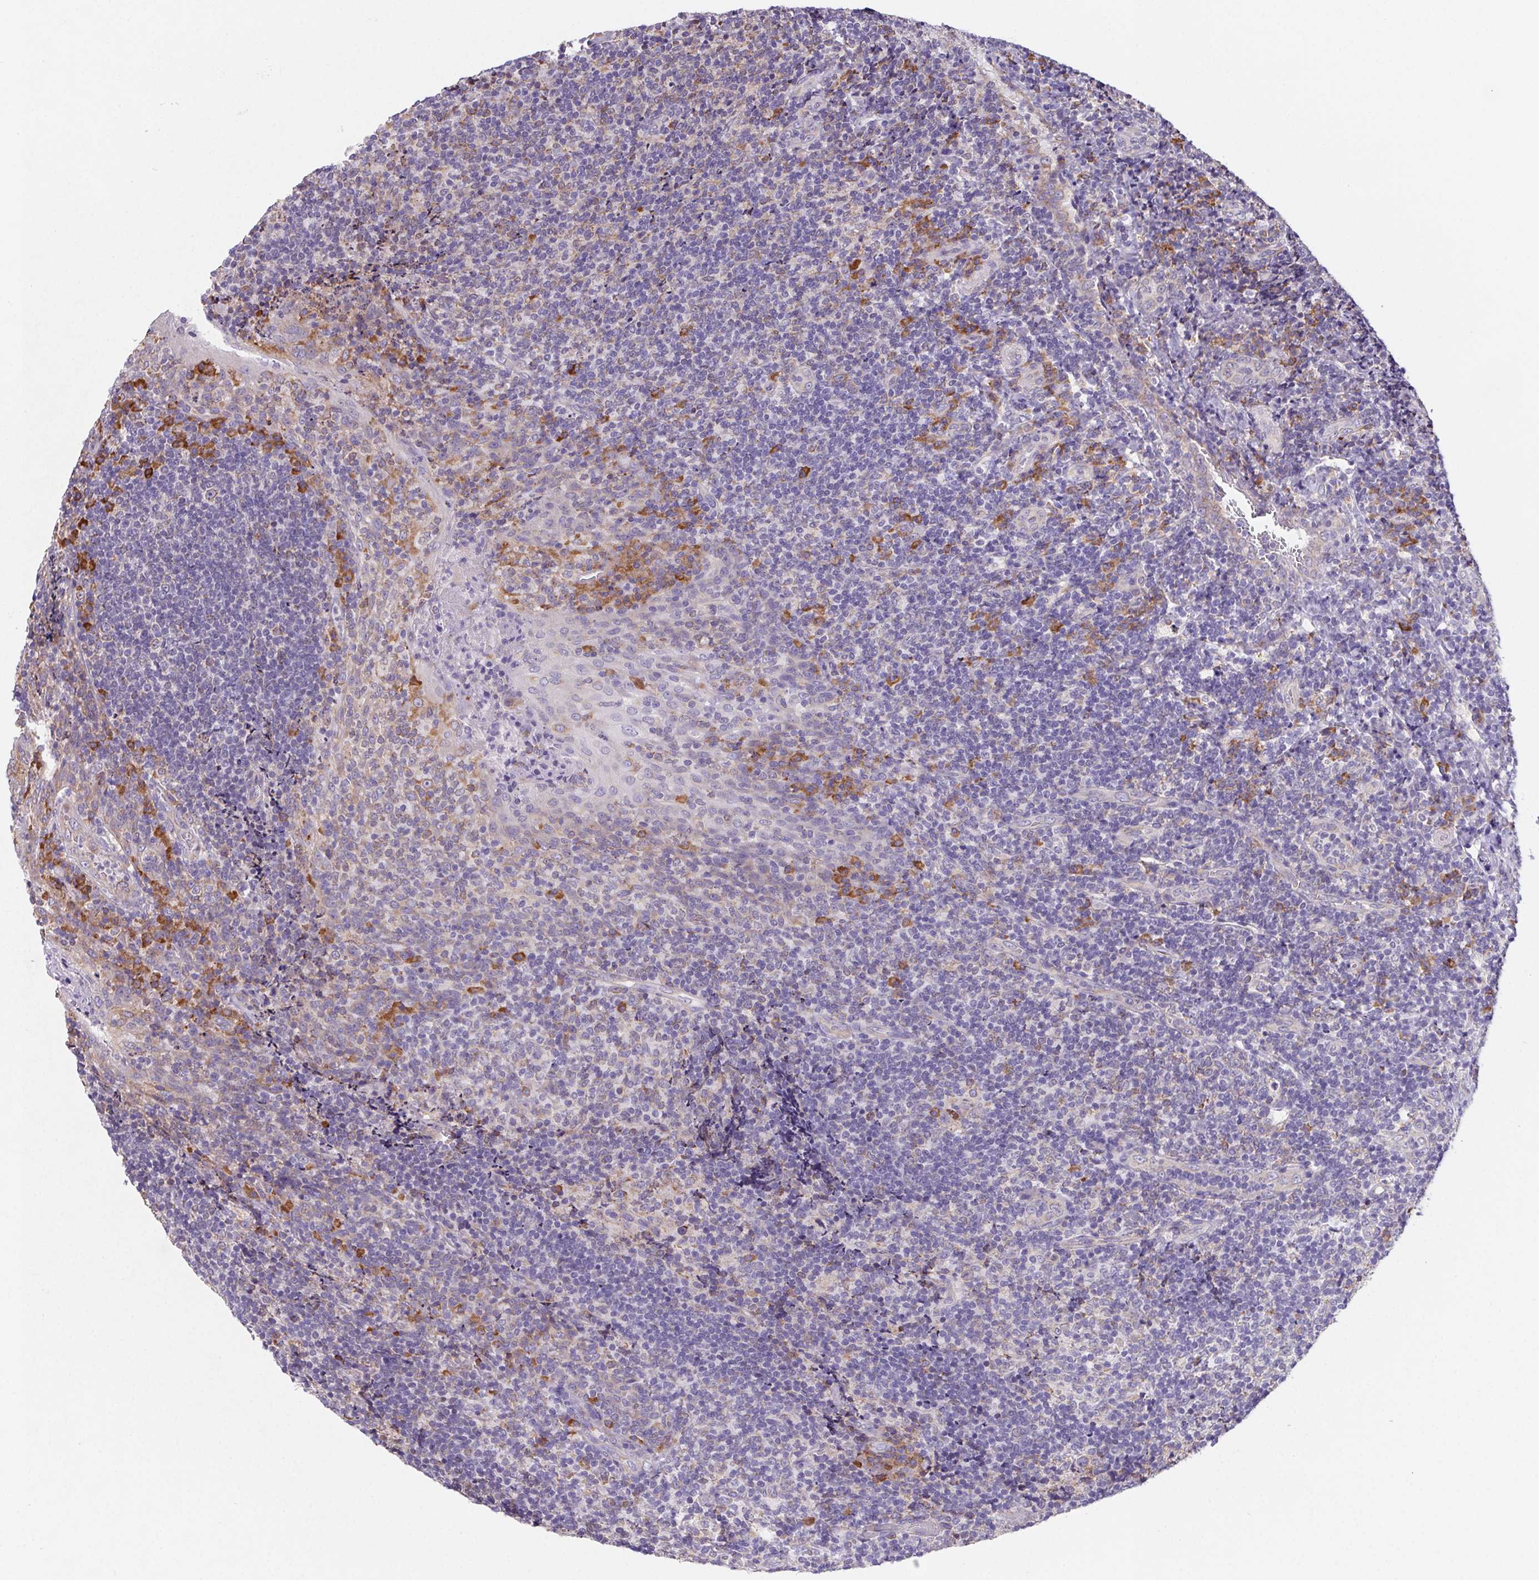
{"staining": {"intensity": "moderate", "quantity": "<25%", "location": "cytoplasmic/membranous"}, "tissue": "tonsil", "cell_type": "Germinal center cells", "image_type": "normal", "snomed": [{"axis": "morphology", "description": "Normal tissue, NOS"}, {"axis": "topography", "description": "Tonsil"}], "caption": "A photomicrograph showing moderate cytoplasmic/membranous staining in about <25% of germinal center cells in normal tonsil, as visualized by brown immunohistochemical staining.", "gene": "ADAM8", "patient": {"sex": "male", "age": 17}}